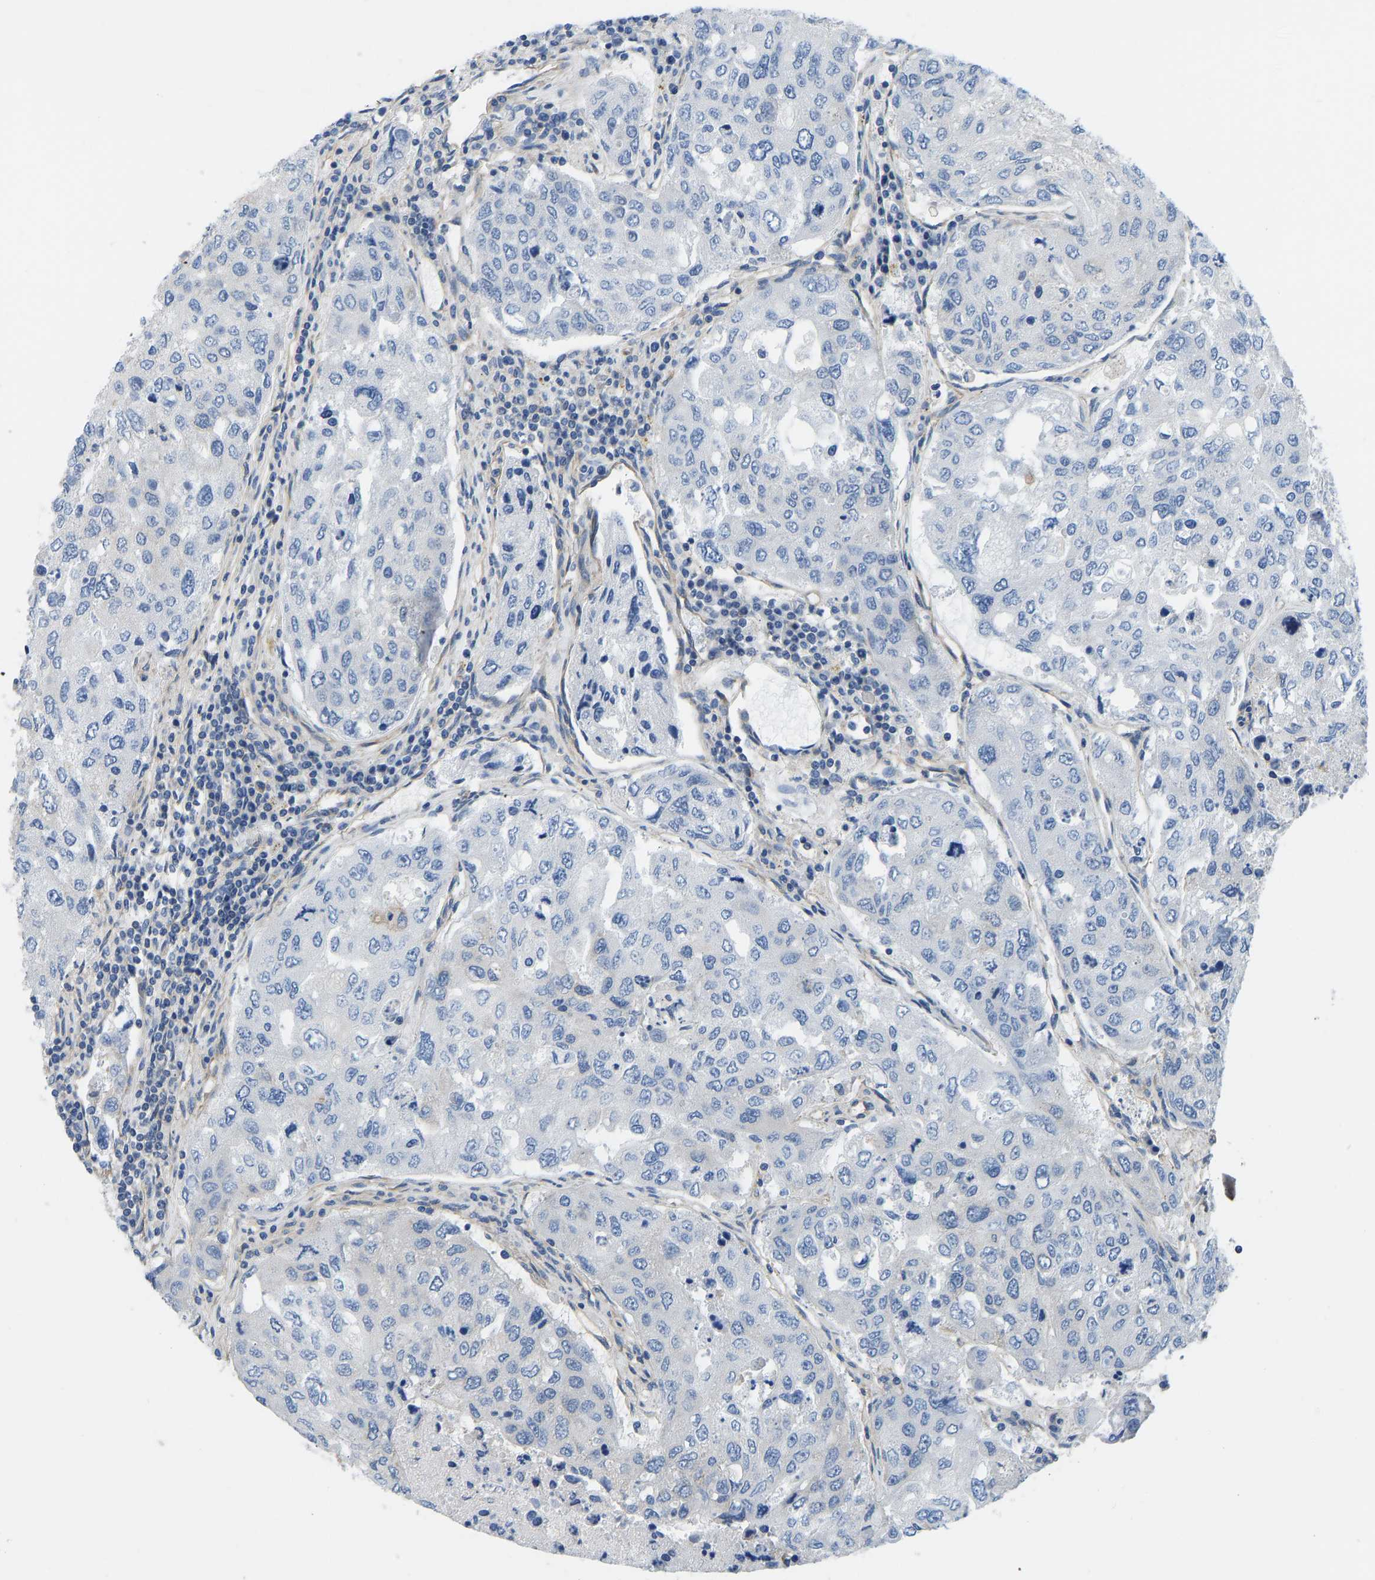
{"staining": {"intensity": "negative", "quantity": "none", "location": "none"}, "tissue": "urothelial cancer", "cell_type": "Tumor cells", "image_type": "cancer", "snomed": [{"axis": "morphology", "description": "Urothelial carcinoma, High grade"}, {"axis": "topography", "description": "Lymph node"}, {"axis": "topography", "description": "Urinary bladder"}], "caption": "DAB immunohistochemical staining of high-grade urothelial carcinoma exhibits no significant staining in tumor cells.", "gene": "CHAD", "patient": {"sex": "male", "age": 51}}